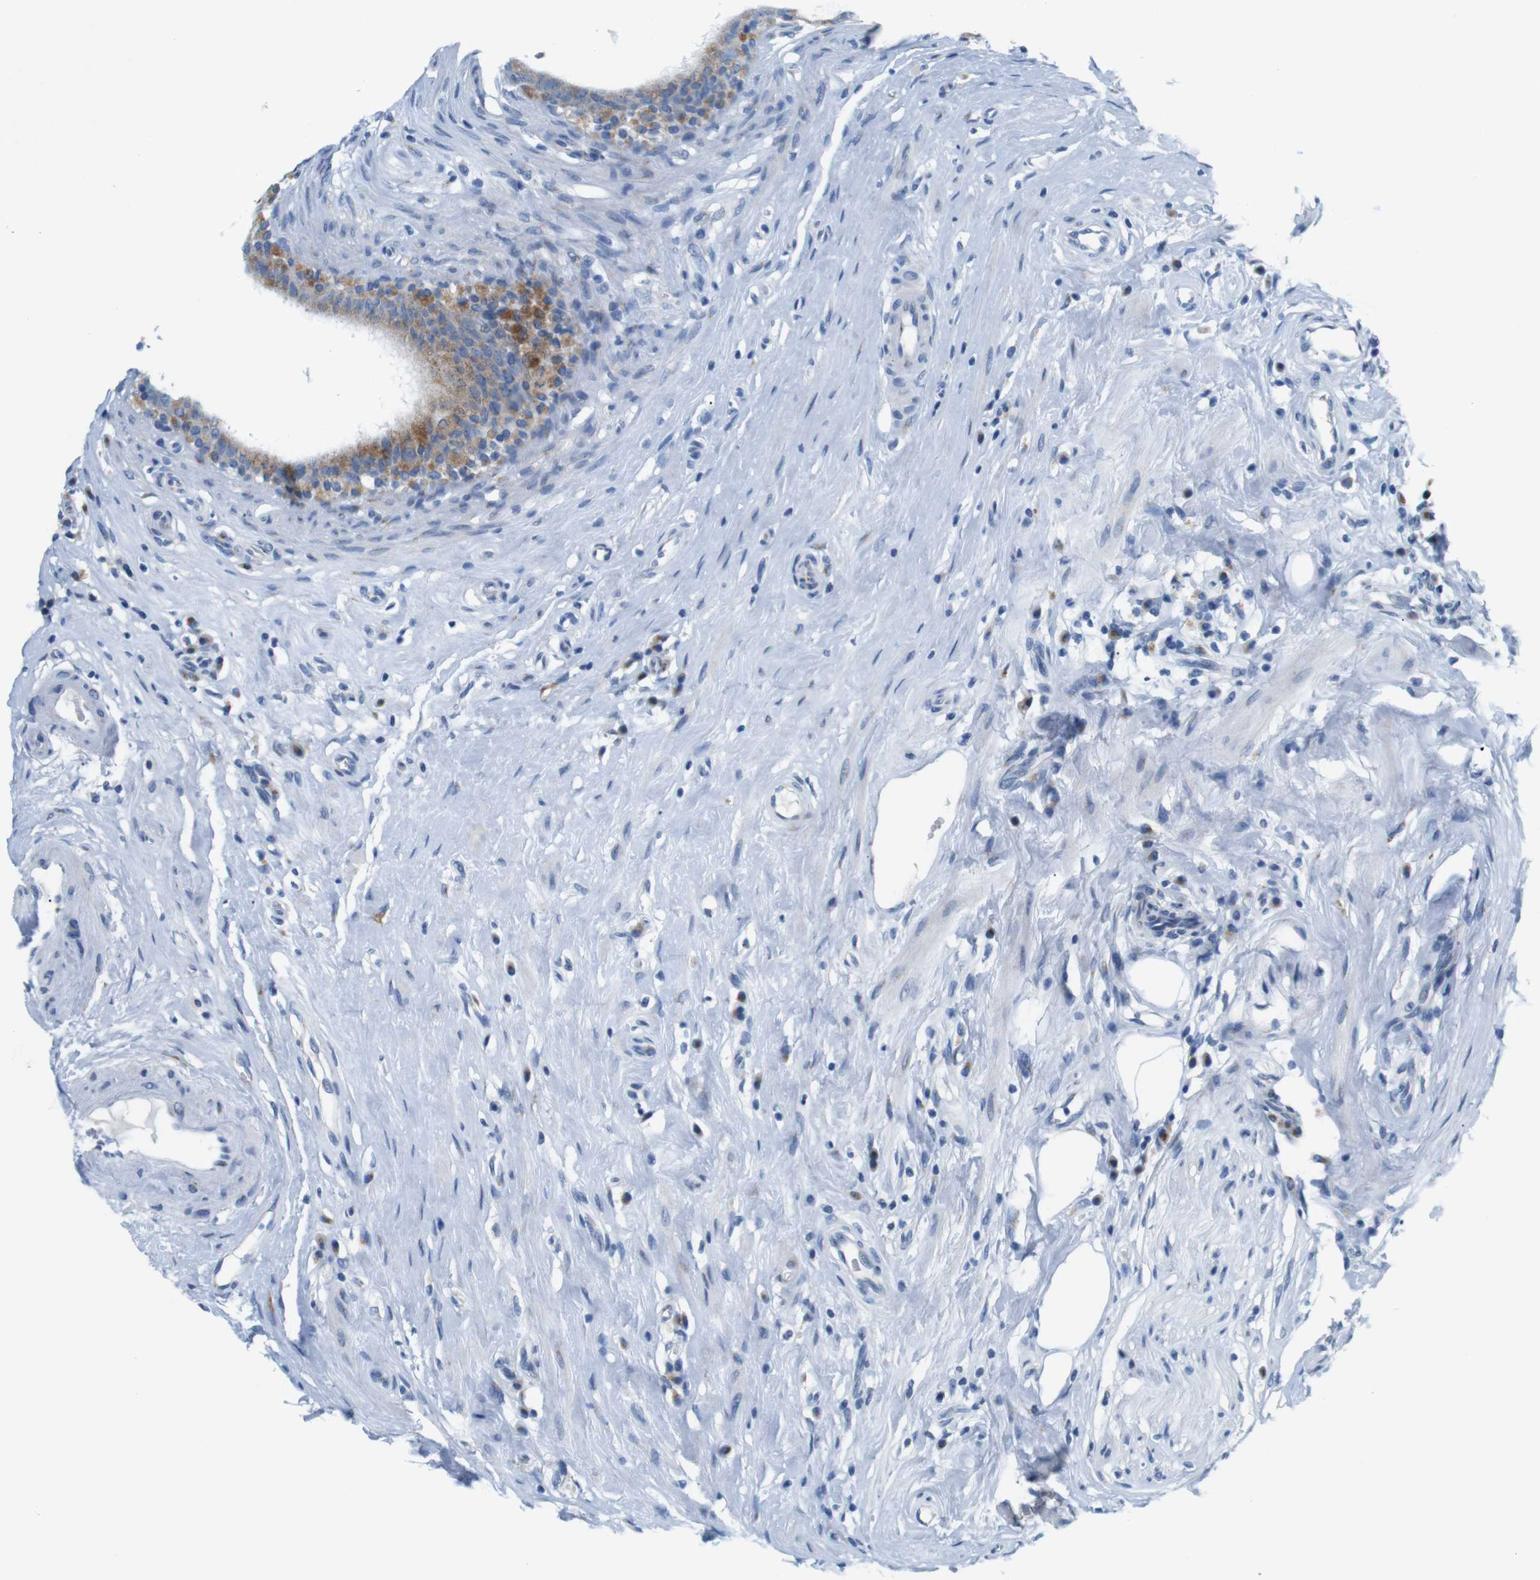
{"staining": {"intensity": "moderate", "quantity": ">75%", "location": "cytoplasmic/membranous"}, "tissue": "epididymis", "cell_type": "Glandular cells", "image_type": "normal", "snomed": [{"axis": "morphology", "description": "Normal tissue, NOS"}, {"axis": "morphology", "description": "Inflammation, NOS"}, {"axis": "topography", "description": "Epididymis"}], "caption": "The histopathology image exhibits a brown stain indicating the presence of a protein in the cytoplasmic/membranous of glandular cells in epididymis. (DAB (3,3'-diaminobenzidine) = brown stain, brightfield microscopy at high magnification).", "gene": "GOLGA2", "patient": {"sex": "male", "age": 84}}